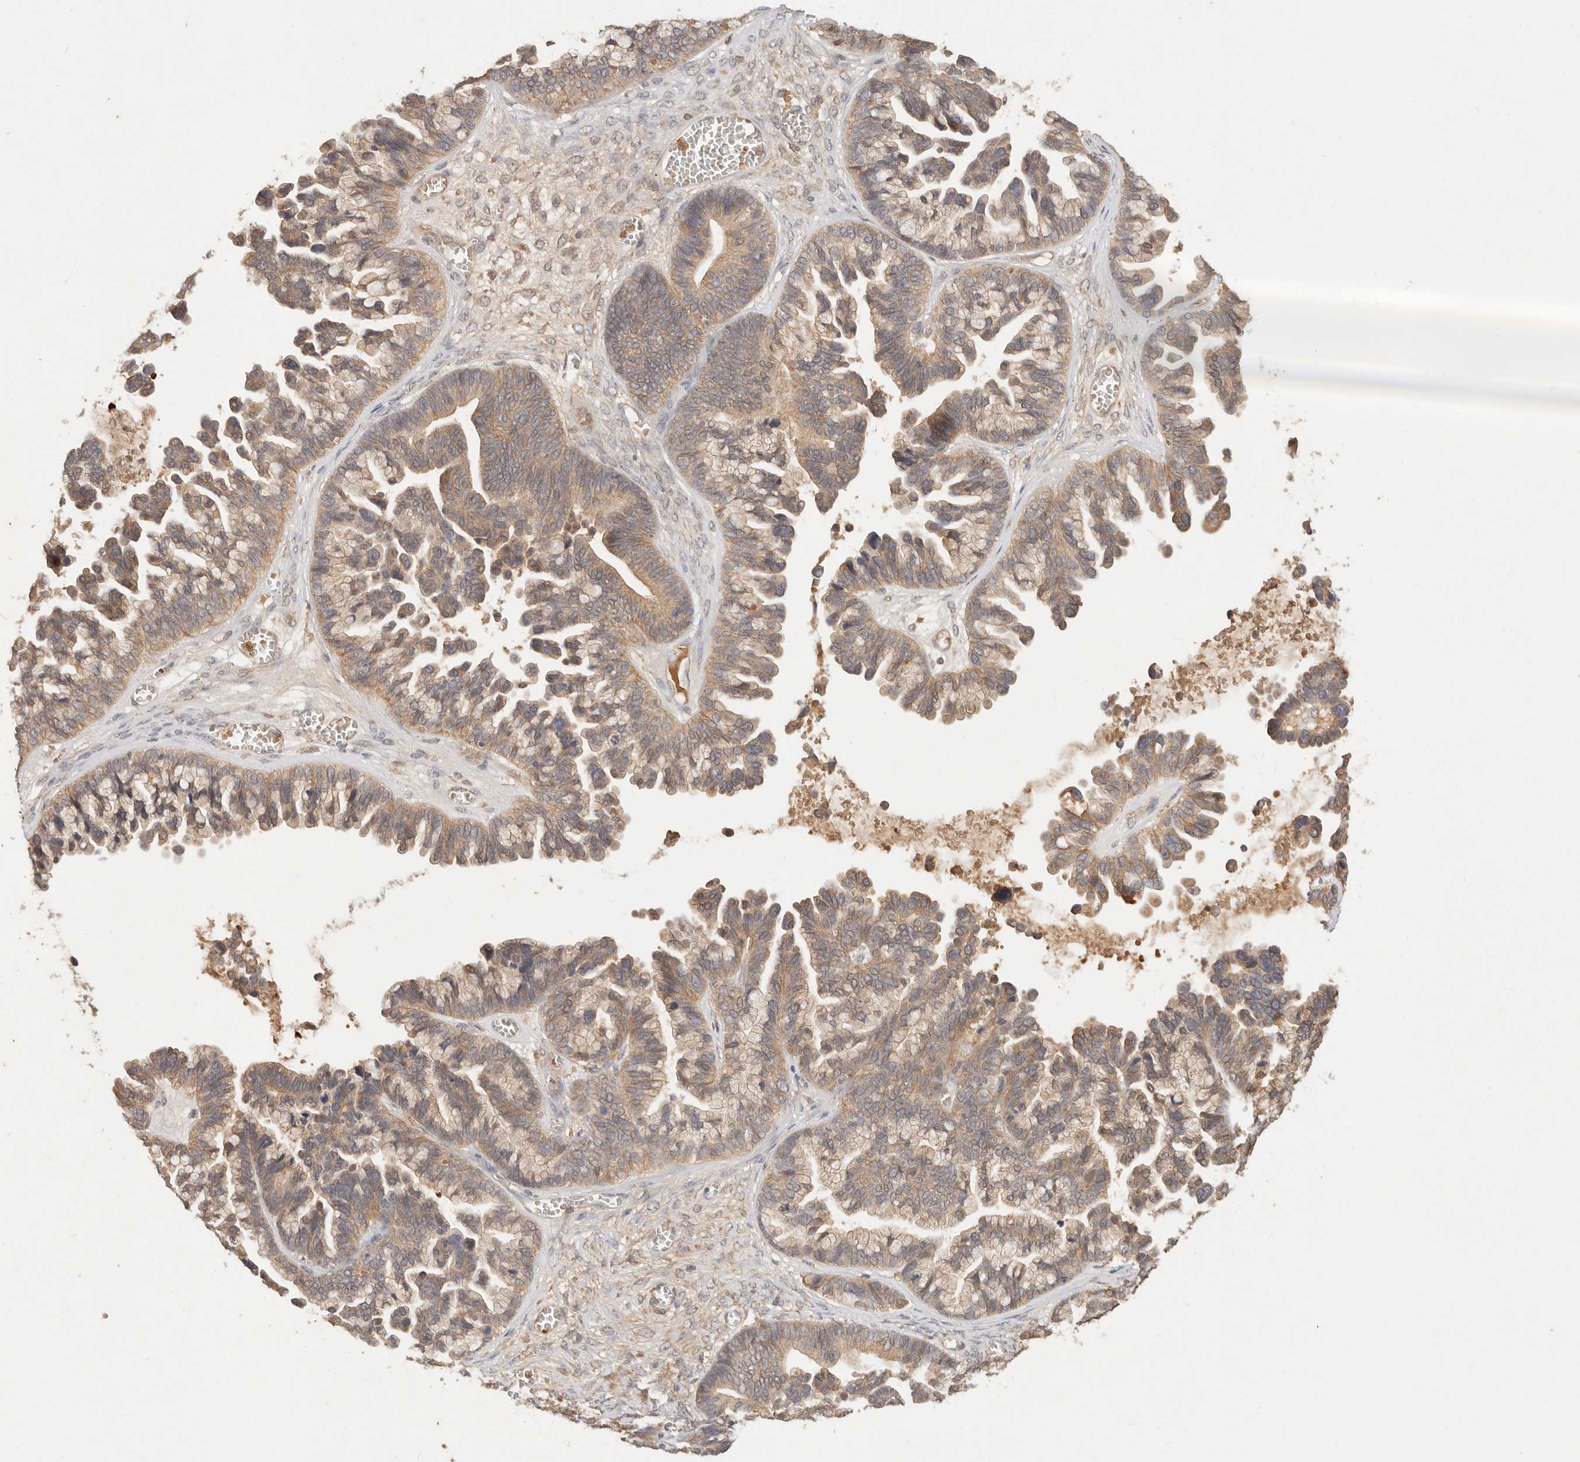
{"staining": {"intensity": "weak", "quantity": ">75%", "location": "cytoplasmic/membranous"}, "tissue": "ovarian cancer", "cell_type": "Tumor cells", "image_type": "cancer", "snomed": [{"axis": "morphology", "description": "Cystadenocarcinoma, serous, NOS"}, {"axis": "topography", "description": "Ovary"}], "caption": "This micrograph exhibits ovarian cancer stained with immunohistochemistry (IHC) to label a protein in brown. The cytoplasmic/membranous of tumor cells show weak positivity for the protein. Nuclei are counter-stained blue.", "gene": "FREM2", "patient": {"sex": "female", "age": 56}}